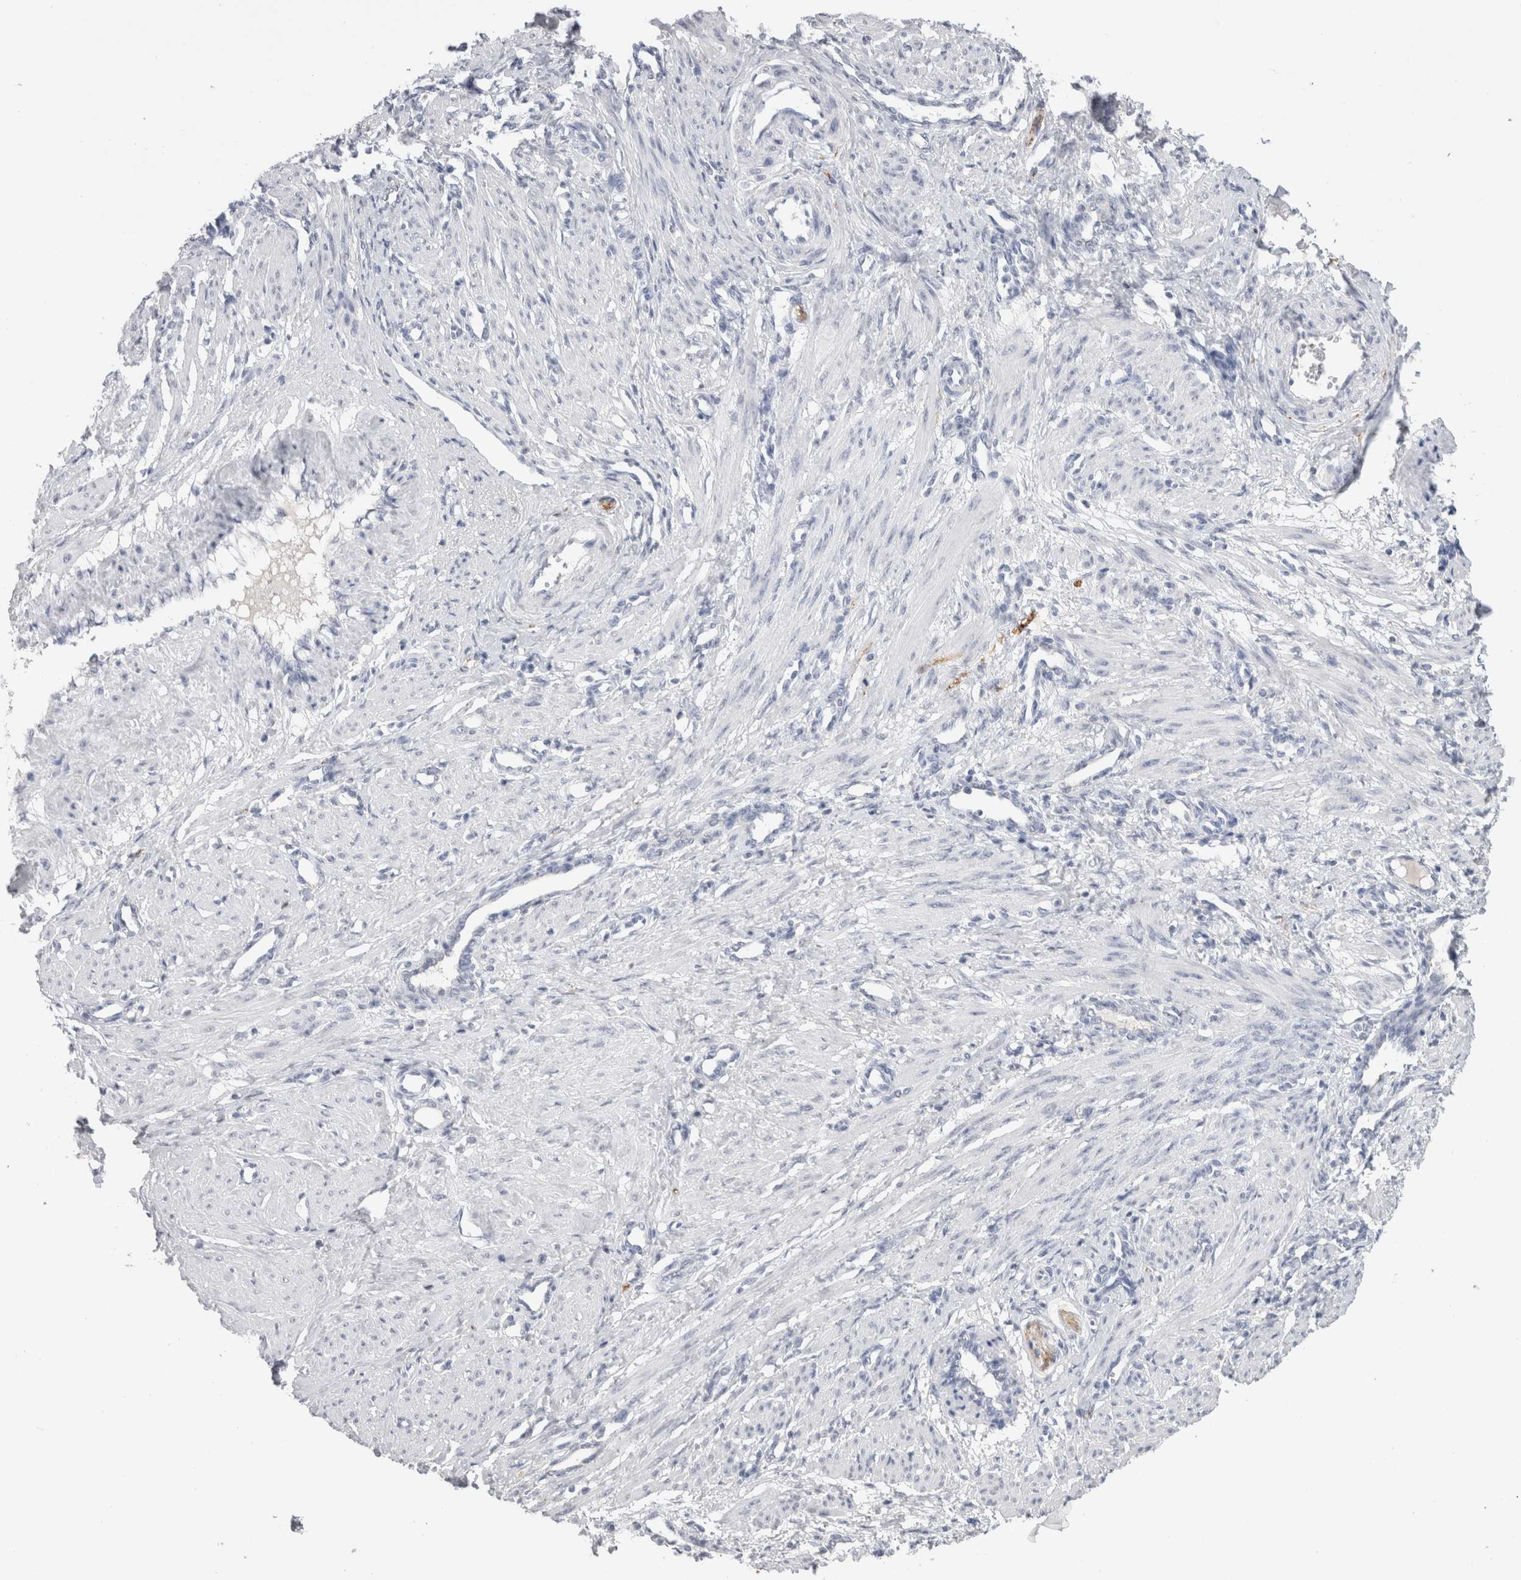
{"staining": {"intensity": "negative", "quantity": "none", "location": "none"}, "tissue": "smooth muscle", "cell_type": "Smooth muscle cells", "image_type": "normal", "snomed": [{"axis": "morphology", "description": "Normal tissue, NOS"}, {"axis": "topography", "description": "Endometrium"}], "caption": "Smooth muscle stained for a protein using immunohistochemistry (IHC) shows no expression smooth muscle cells.", "gene": "CADM3", "patient": {"sex": "female", "age": 33}}